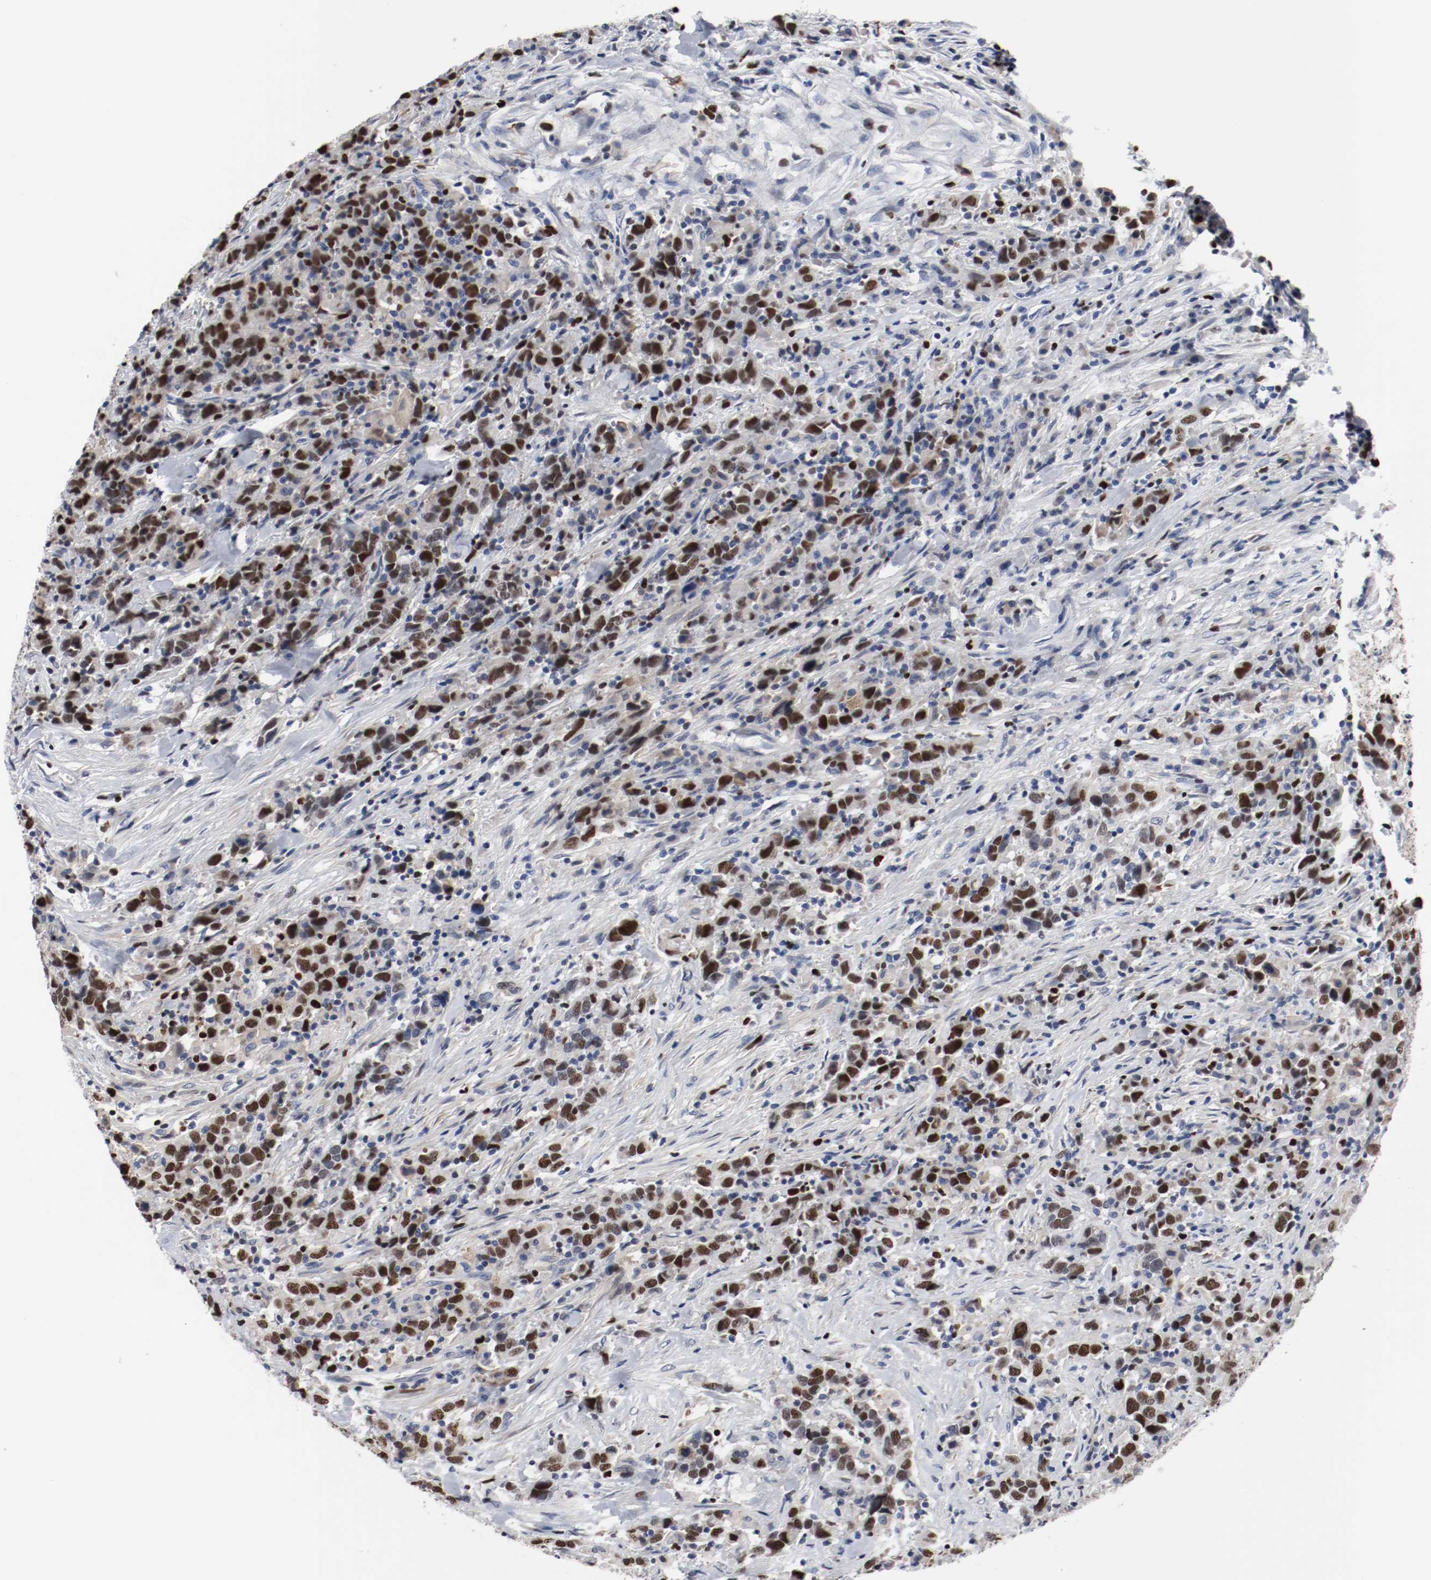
{"staining": {"intensity": "strong", "quantity": ">75%", "location": "nuclear"}, "tissue": "urothelial cancer", "cell_type": "Tumor cells", "image_type": "cancer", "snomed": [{"axis": "morphology", "description": "Urothelial carcinoma, High grade"}, {"axis": "topography", "description": "Urinary bladder"}], "caption": "An IHC photomicrograph of tumor tissue is shown. Protein staining in brown labels strong nuclear positivity in urothelial cancer within tumor cells.", "gene": "MCM6", "patient": {"sex": "male", "age": 61}}